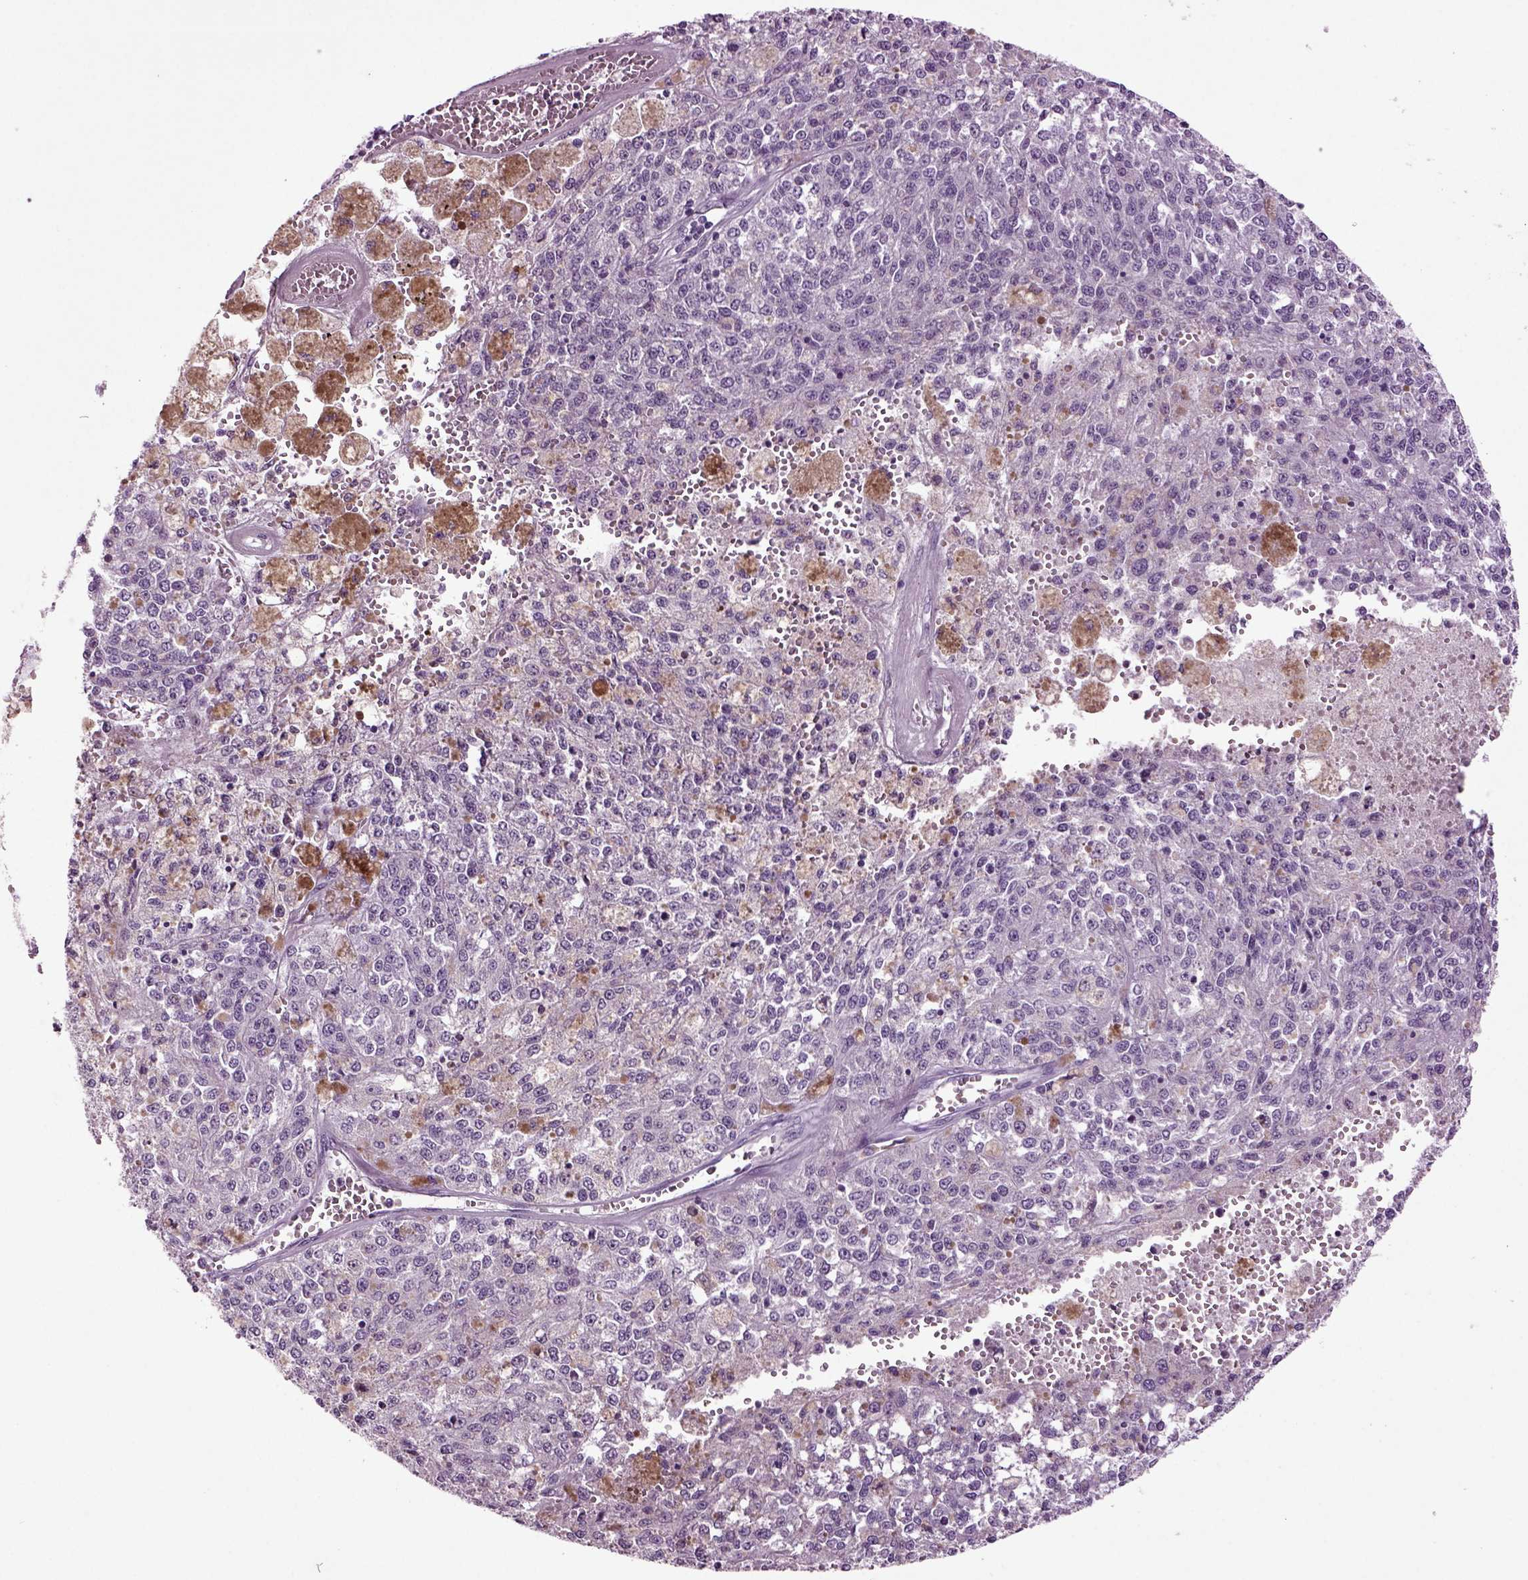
{"staining": {"intensity": "negative", "quantity": "none", "location": "none"}, "tissue": "melanoma", "cell_type": "Tumor cells", "image_type": "cancer", "snomed": [{"axis": "morphology", "description": "Malignant melanoma, Metastatic site"}, {"axis": "topography", "description": "Lymph node"}], "caption": "An image of malignant melanoma (metastatic site) stained for a protein reveals no brown staining in tumor cells.", "gene": "SLC17A6", "patient": {"sex": "female", "age": 64}}